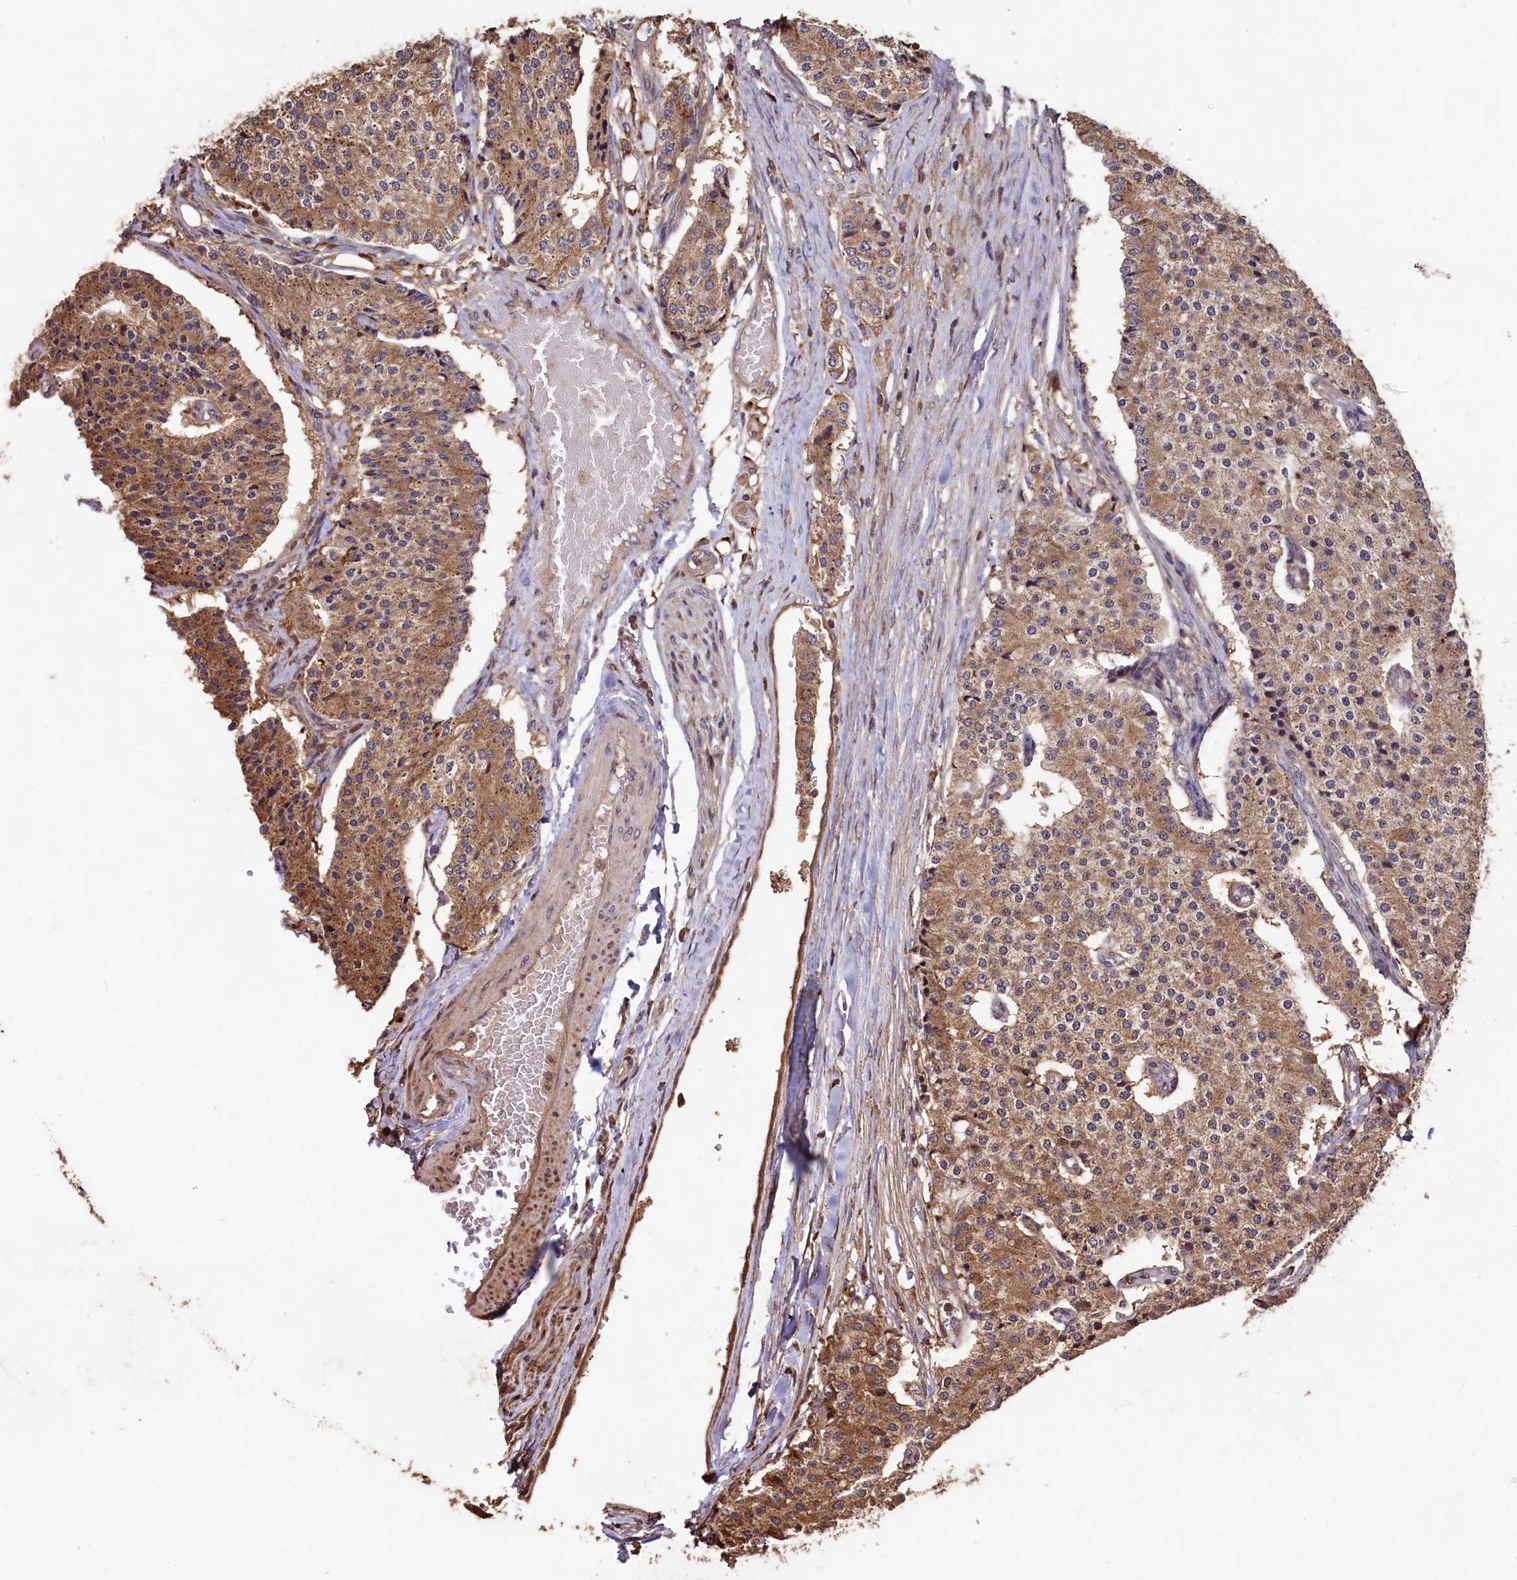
{"staining": {"intensity": "moderate", "quantity": ">75%", "location": "cytoplasmic/membranous"}, "tissue": "carcinoid", "cell_type": "Tumor cells", "image_type": "cancer", "snomed": [{"axis": "morphology", "description": "Carcinoid, malignant, NOS"}, {"axis": "topography", "description": "Colon"}], "caption": "Protein analysis of carcinoid (malignant) tissue demonstrates moderate cytoplasmic/membranous expression in about >75% of tumor cells.", "gene": "TMEM98", "patient": {"sex": "female", "age": 52}}